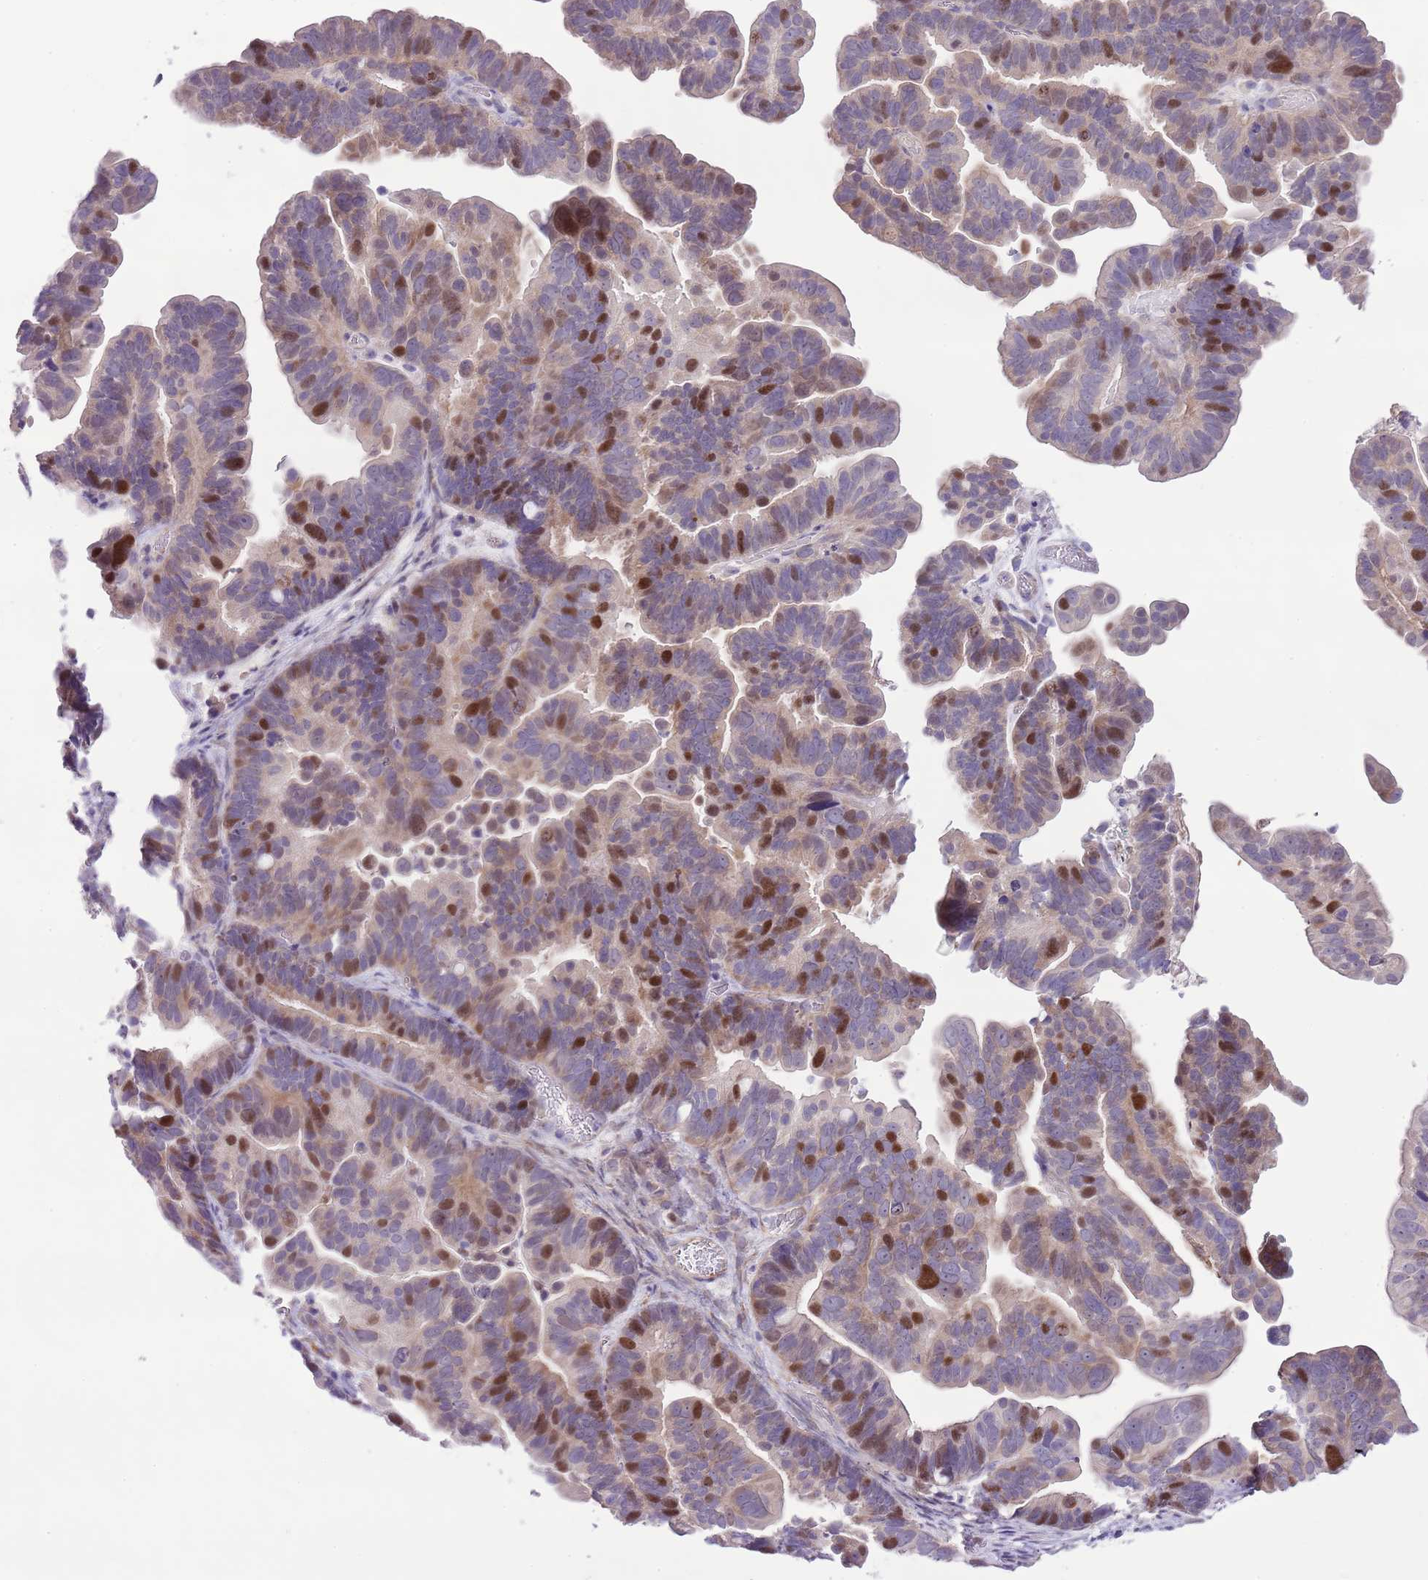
{"staining": {"intensity": "strong", "quantity": "<25%", "location": "nuclear"}, "tissue": "ovarian cancer", "cell_type": "Tumor cells", "image_type": "cancer", "snomed": [{"axis": "morphology", "description": "Cystadenocarcinoma, serous, NOS"}, {"axis": "topography", "description": "Ovary"}], "caption": "A micrograph of ovarian serous cystadenocarcinoma stained for a protein demonstrates strong nuclear brown staining in tumor cells.", "gene": "FBRSL1", "patient": {"sex": "female", "age": 56}}